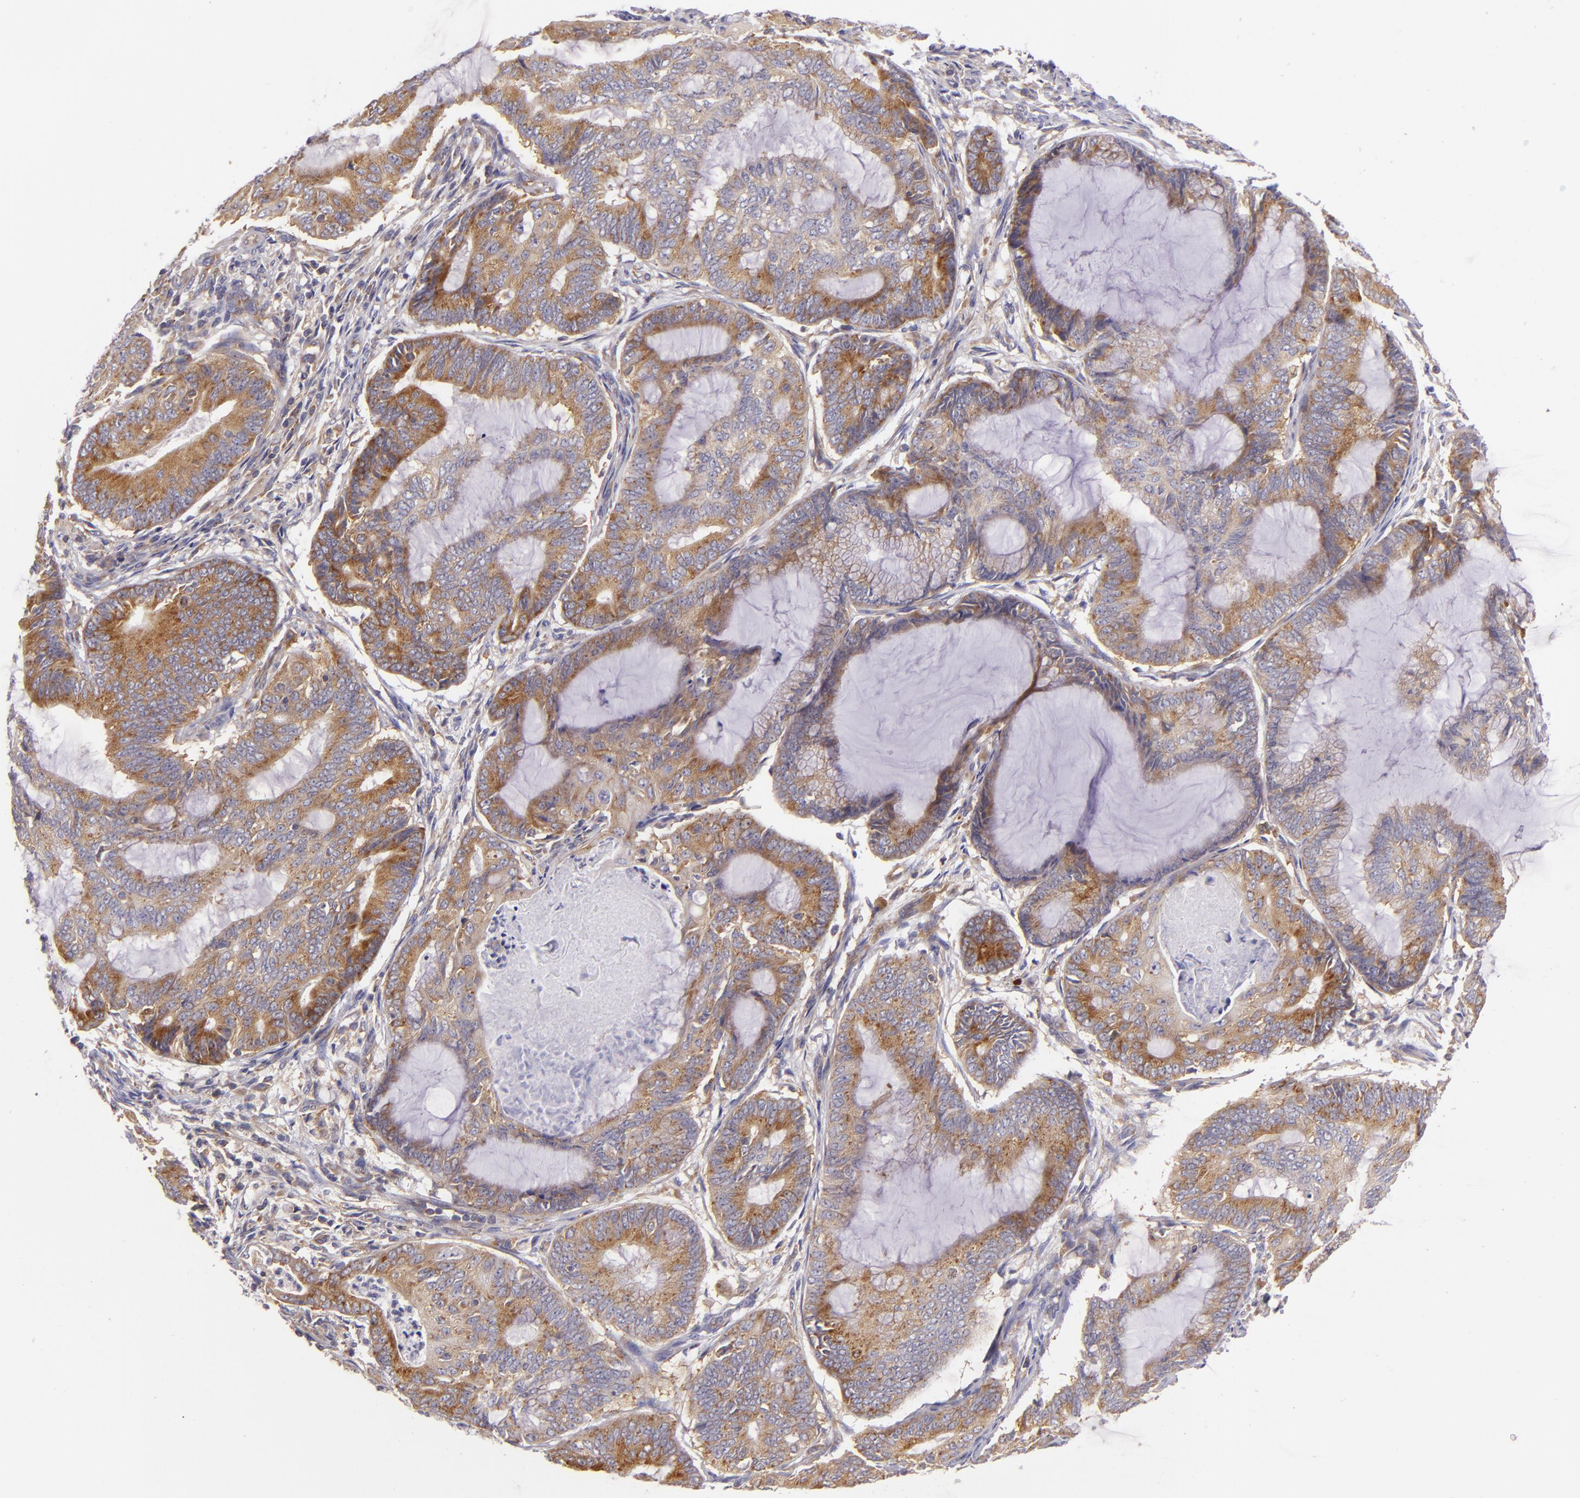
{"staining": {"intensity": "moderate", "quantity": "25%-75%", "location": "cytoplasmic/membranous"}, "tissue": "endometrial cancer", "cell_type": "Tumor cells", "image_type": "cancer", "snomed": [{"axis": "morphology", "description": "Adenocarcinoma, NOS"}, {"axis": "topography", "description": "Endometrium"}], "caption": "The histopathology image shows immunohistochemical staining of endometrial adenocarcinoma. There is moderate cytoplasmic/membranous staining is present in about 25%-75% of tumor cells.", "gene": "UPF3B", "patient": {"sex": "female", "age": 63}}